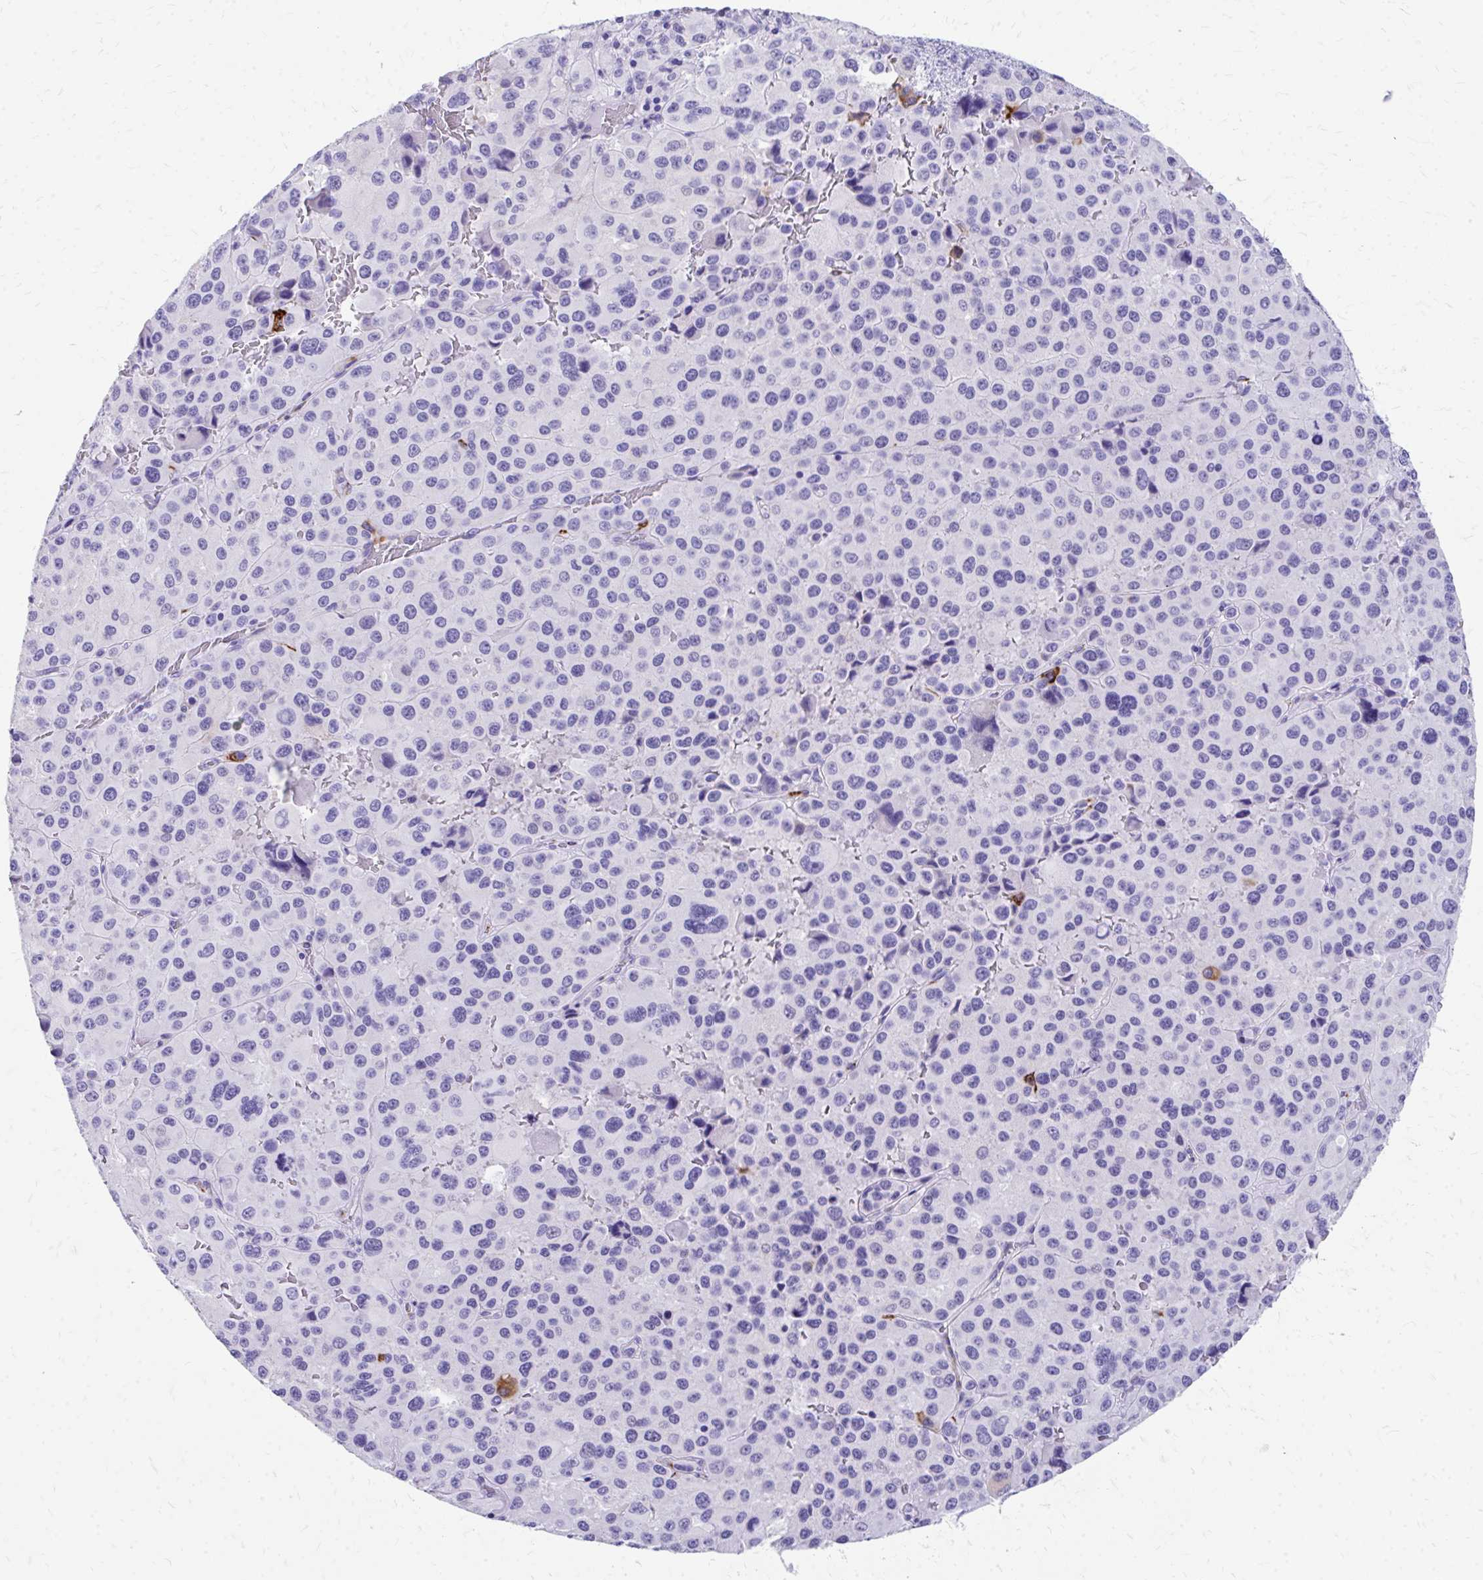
{"staining": {"intensity": "negative", "quantity": "none", "location": "none"}, "tissue": "melanoma", "cell_type": "Tumor cells", "image_type": "cancer", "snomed": [{"axis": "morphology", "description": "Malignant melanoma, Metastatic site"}, {"axis": "topography", "description": "Lymph node"}], "caption": "This is a histopathology image of immunohistochemistry (IHC) staining of malignant melanoma (metastatic site), which shows no expression in tumor cells.", "gene": "ZNF699", "patient": {"sex": "female", "age": 65}}